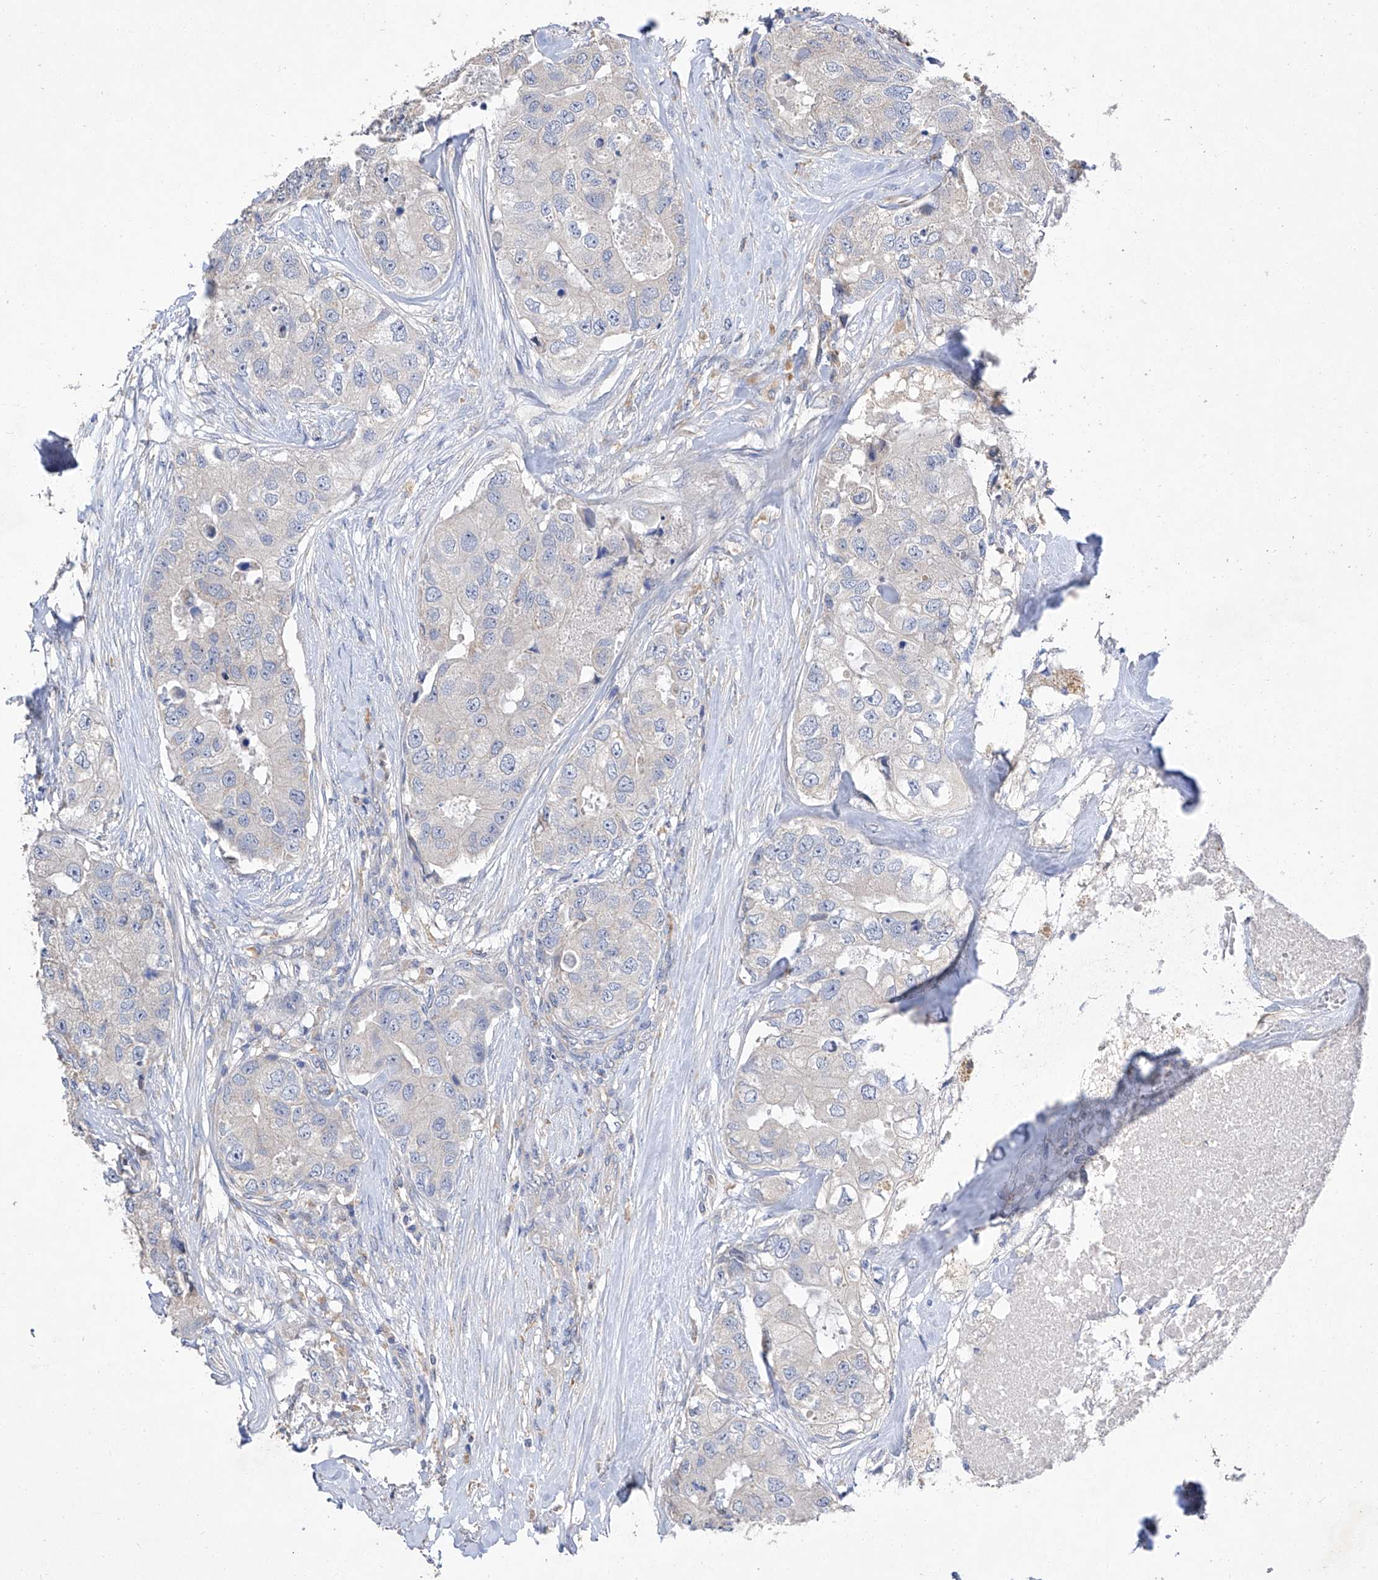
{"staining": {"intensity": "negative", "quantity": "none", "location": "none"}, "tissue": "breast cancer", "cell_type": "Tumor cells", "image_type": "cancer", "snomed": [{"axis": "morphology", "description": "Duct carcinoma"}, {"axis": "topography", "description": "Breast"}], "caption": "This is an immunohistochemistry (IHC) histopathology image of invasive ductal carcinoma (breast). There is no positivity in tumor cells.", "gene": "AMD1", "patient": {"sex": "female", "age": 62}}